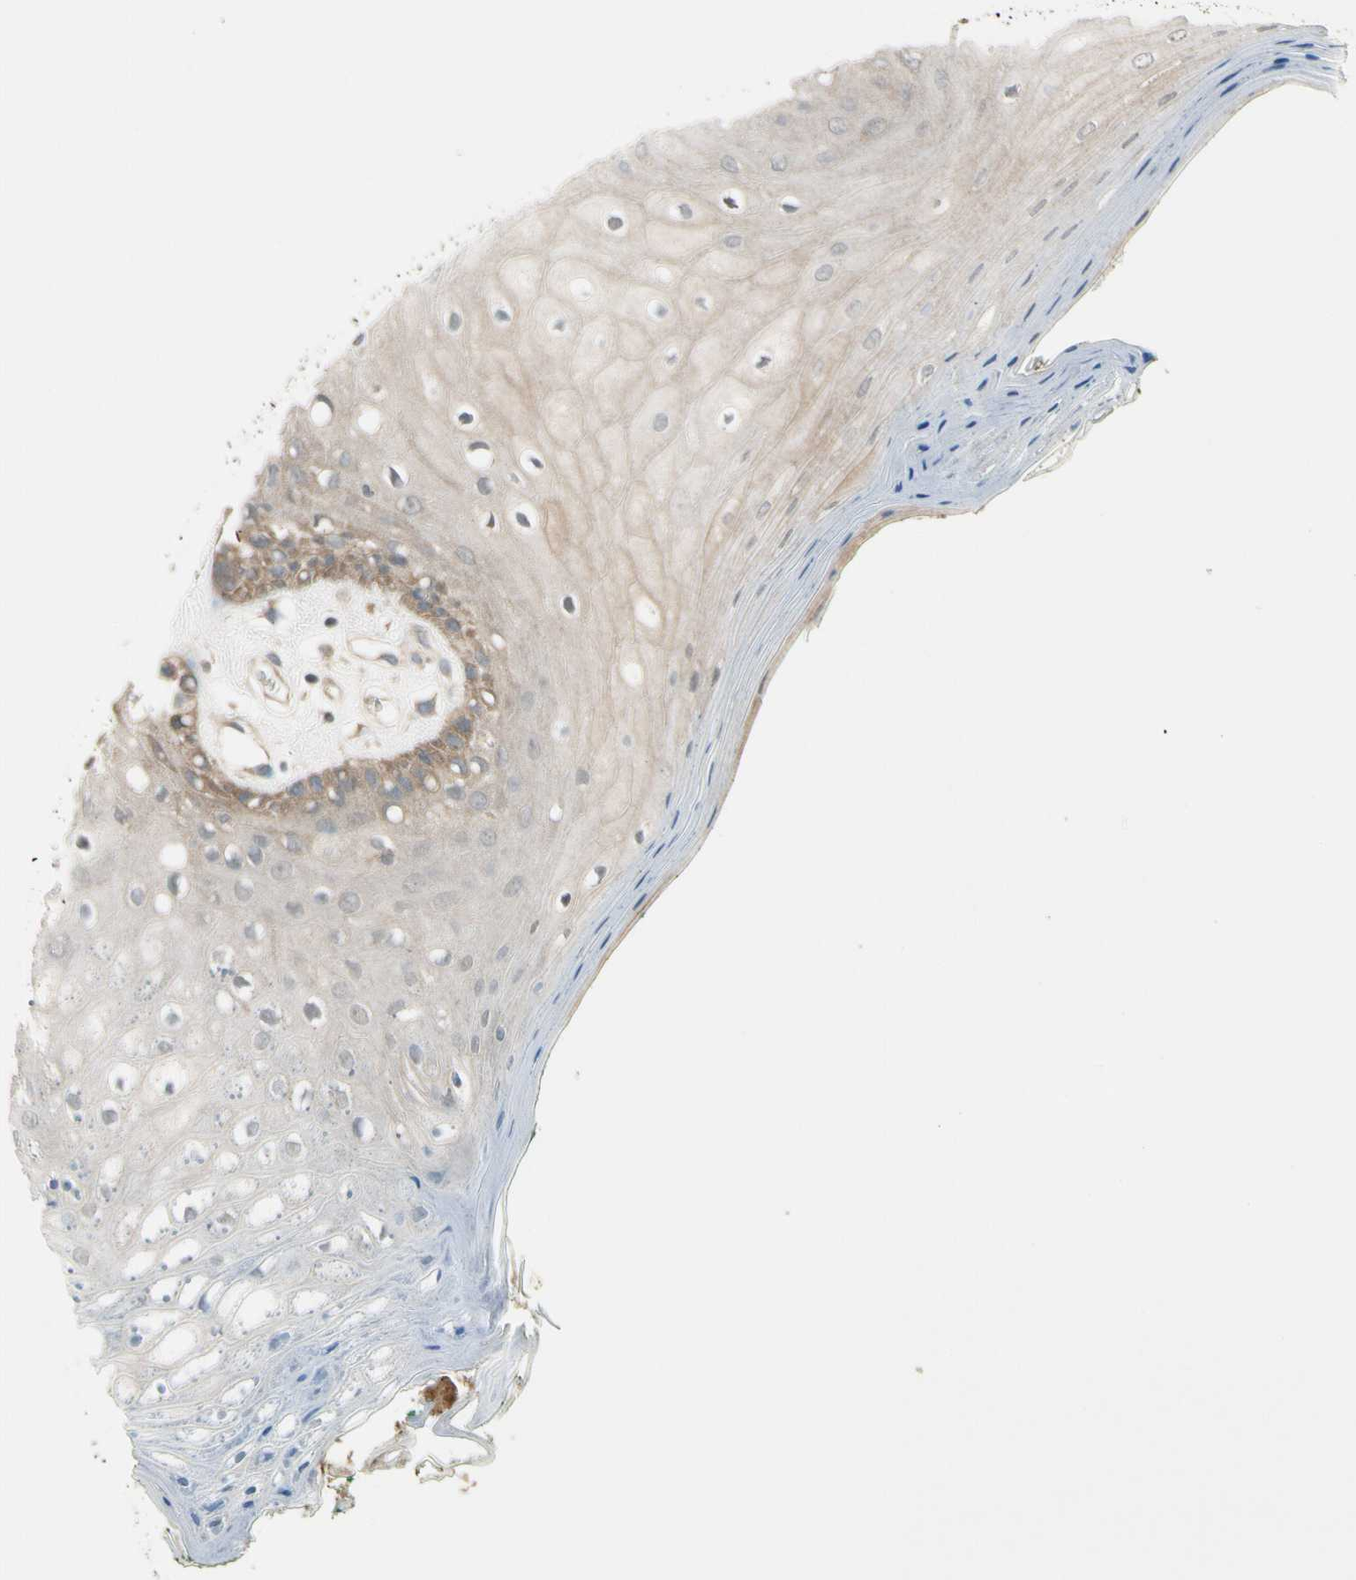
{"staining": {"intensity": "weak", "quantity": "25%-75%", "location": "cytoplasmic/membranous"}, "tissue": "oral mucosa", "cell_type": "Squamous epithelial cells", "image_type": "normal", "snomed": [{"axis": "morphology", "description": "Normal tissue, NOS"}, {"axis": "morphology", "description": "Squamous cell carcinoma, NOS"}, {"axis": "topography", "description": "Skeletal muscle"}, {"axis": "topography", "description": "Oral tissue"}, {"axis": "topography", "description": "Head-Neck"}], "caption": "A low amount of weak cytoplasmic/membranous staining is seen in approximately 25%-75% of squamous epithelial cells in normal oral mucosa.", "gene": "MST1R", "patient": {"sex": "female", "age": 84}}